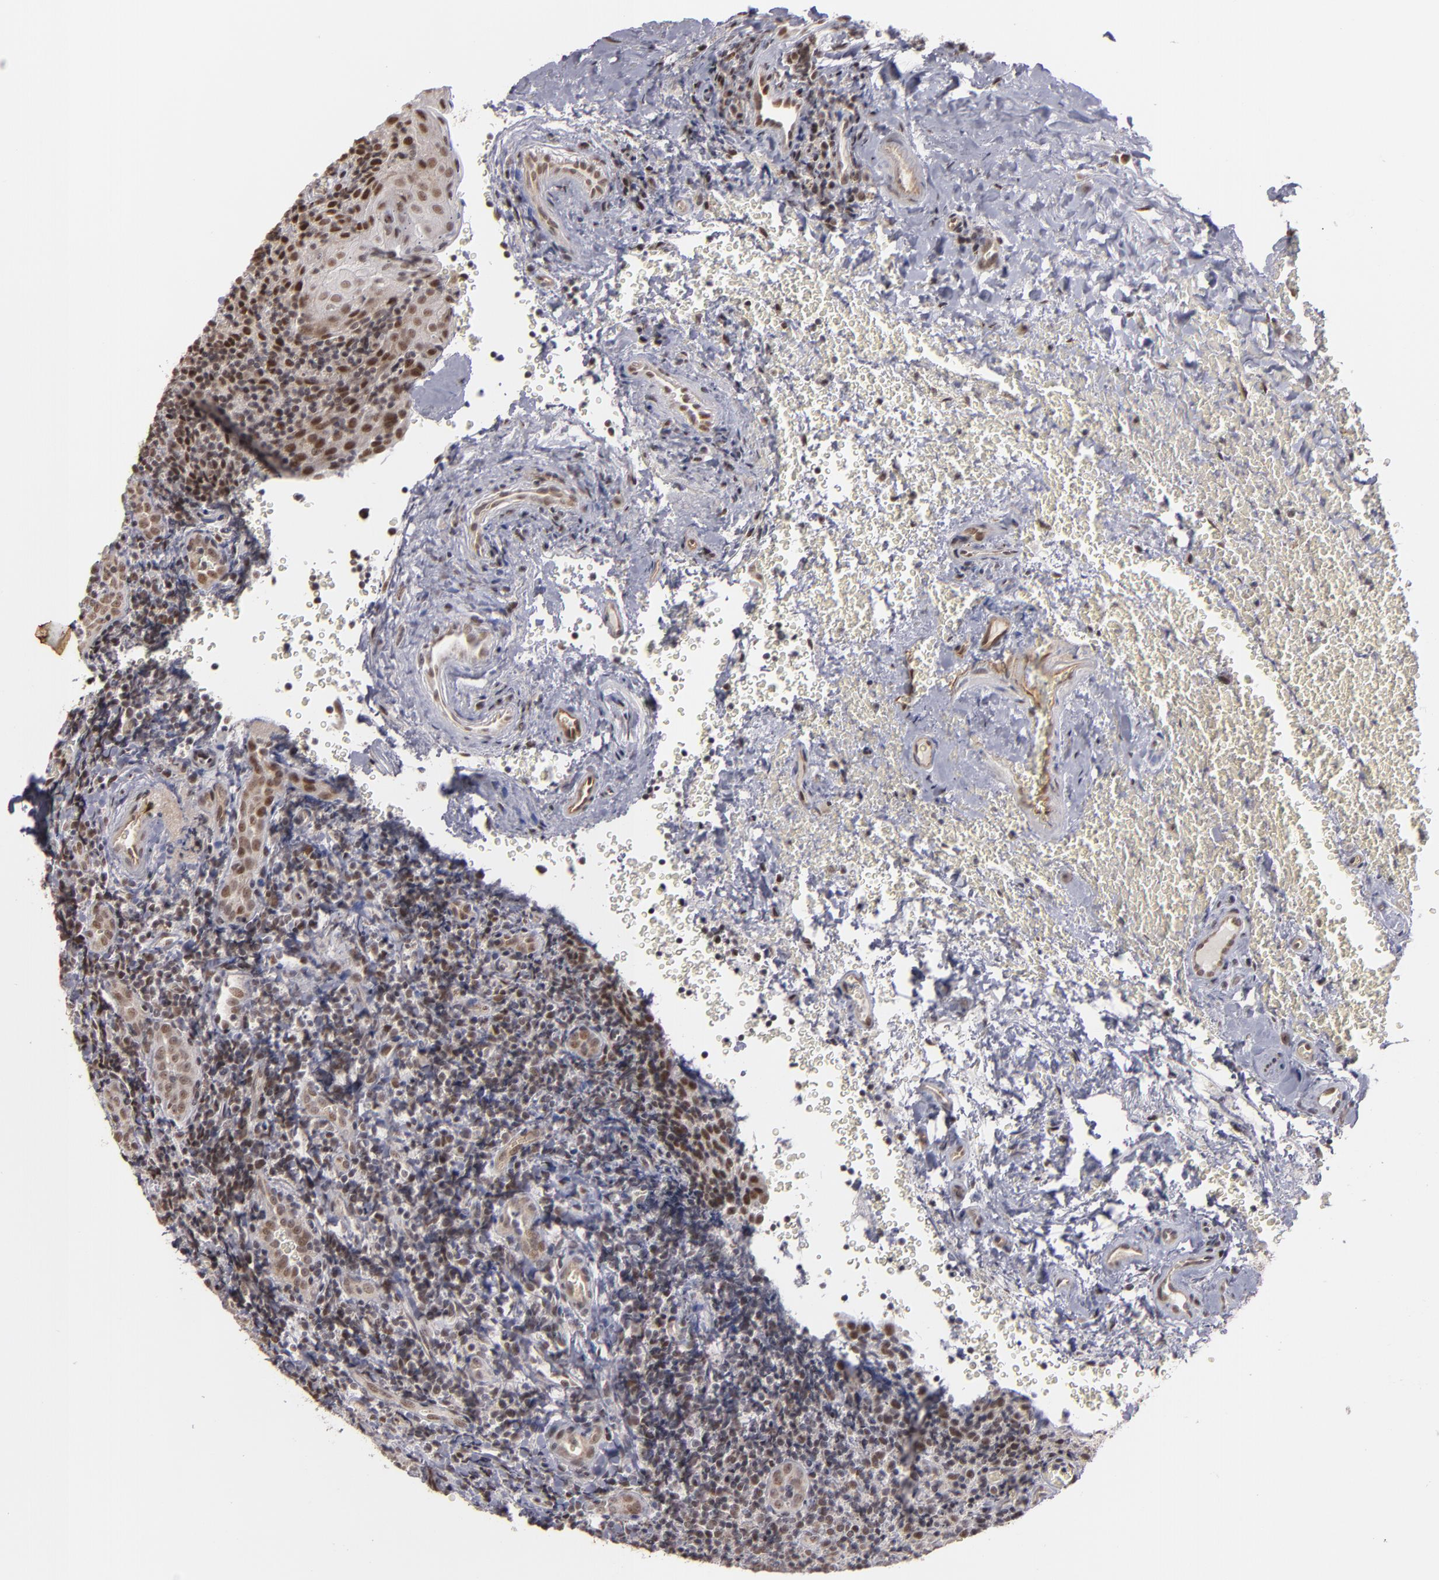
{"staining": {"intensity": "moderate", "quantity": ">75%", "location": "nuclear"}, "tissue": "tonsil", "cell_type": "Germinal center cells", "image_type": "normal", "snomed": [{"axis": "morphology", "description": "Normal tissue, NOS"}, {"axis": "topography", "description": "Tonsil"}], "caption": "Immunohistochemistry of normal tonsil demonstrates medium levels of moderate nuclear positivity in approximately >75% of germinal center cells. (DAB (3,3'-diaminobenzidine) IHC, brown staining for protein, blue staining for nuclei).", "gene": "ZNF75A", "patient": {"sex": "male", "age": 20}}